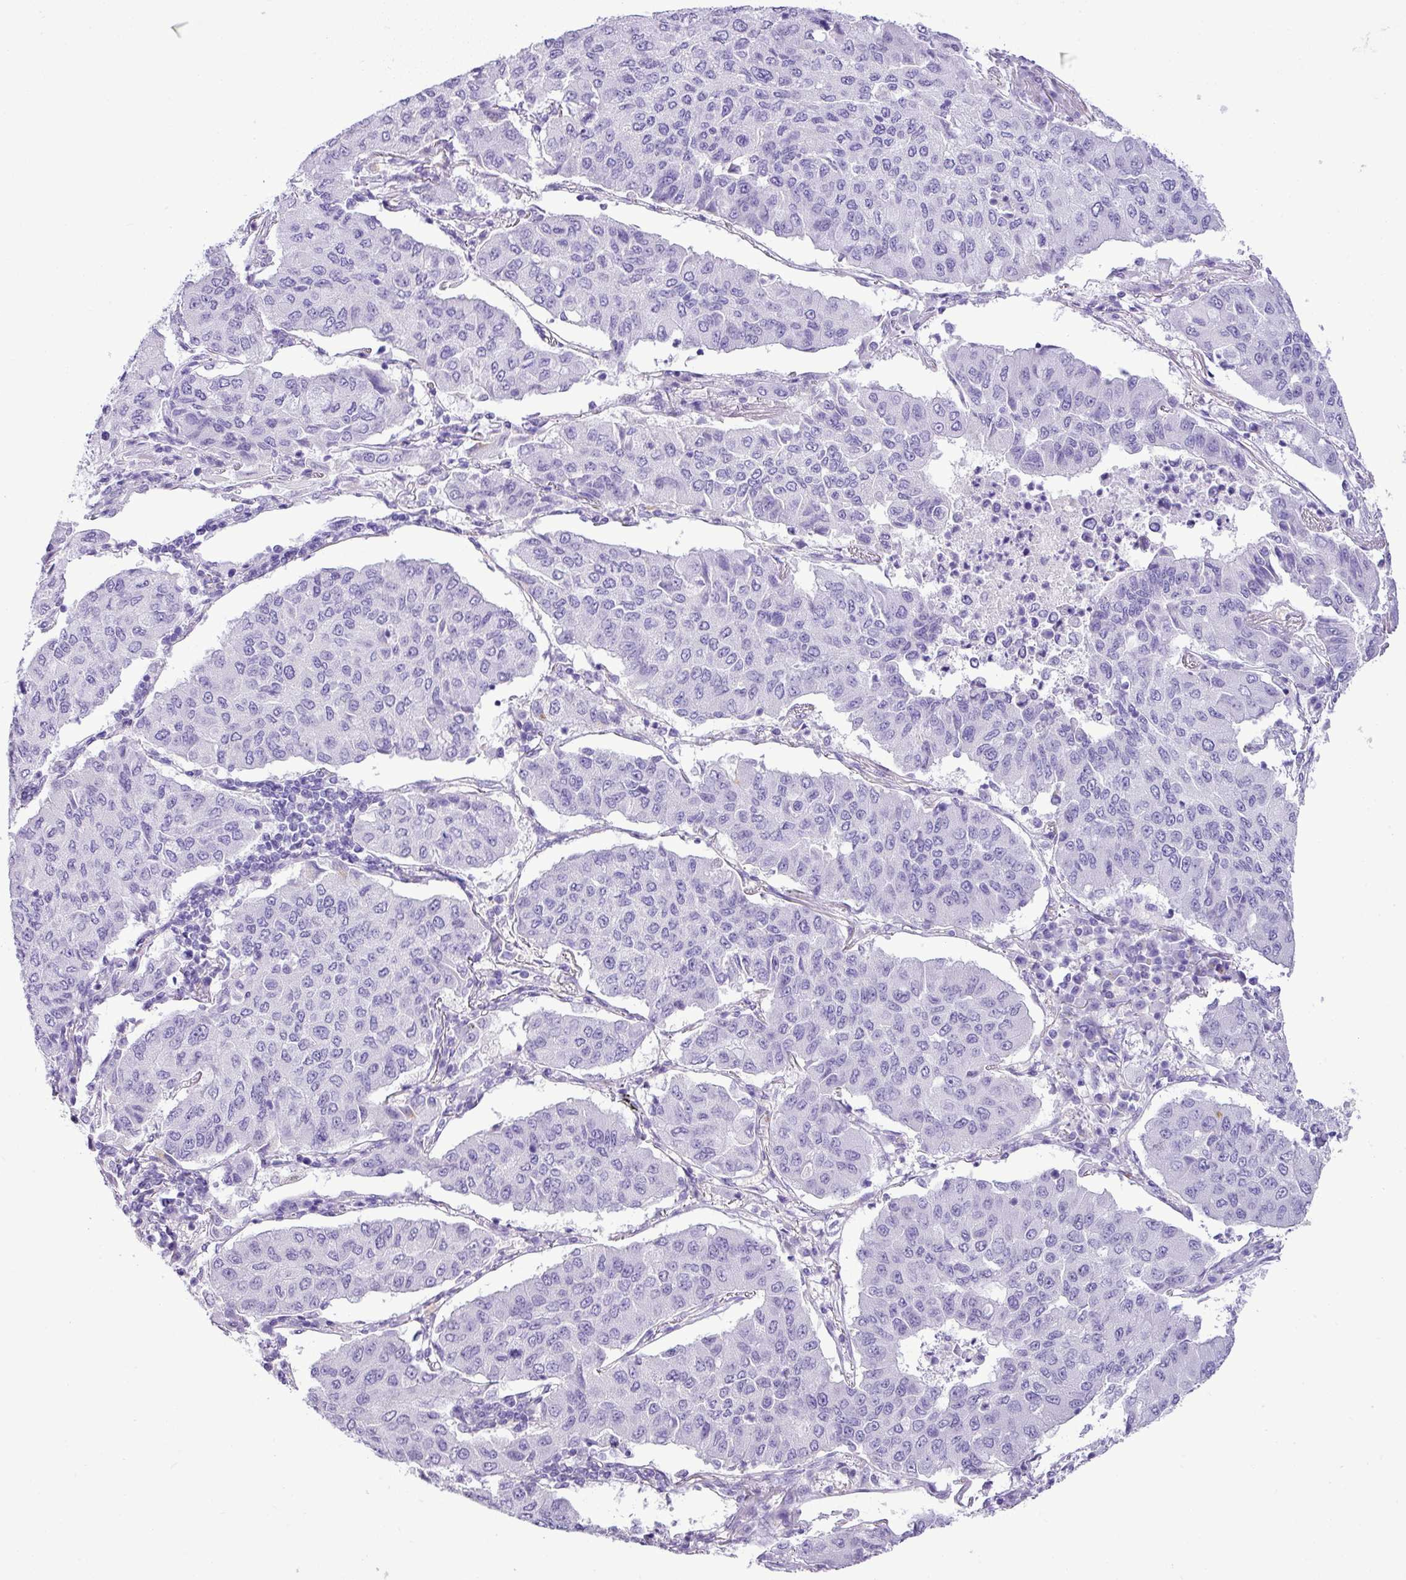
{"staining": {"intensity": "negative", "quantity": "none", "location": "none"}, "tissue": "lung cancer", "cell_type": "Tumor cells", "image_type": "cancer", "snomed": [{"axis": "morphology", "description": "Squamous cell carcinoma, NOS"}, {"axis": "topography", "description": "Lung"}], "caption": "An IHC photomicrograph of lung cancer (squamous cell carcinoma) is shown. There is no staining in tumor cells of lung cancer (squamous cell carcinoma).", "gene": "ZSCAN5A", "patient": {"sex": "male", "age": 74}}